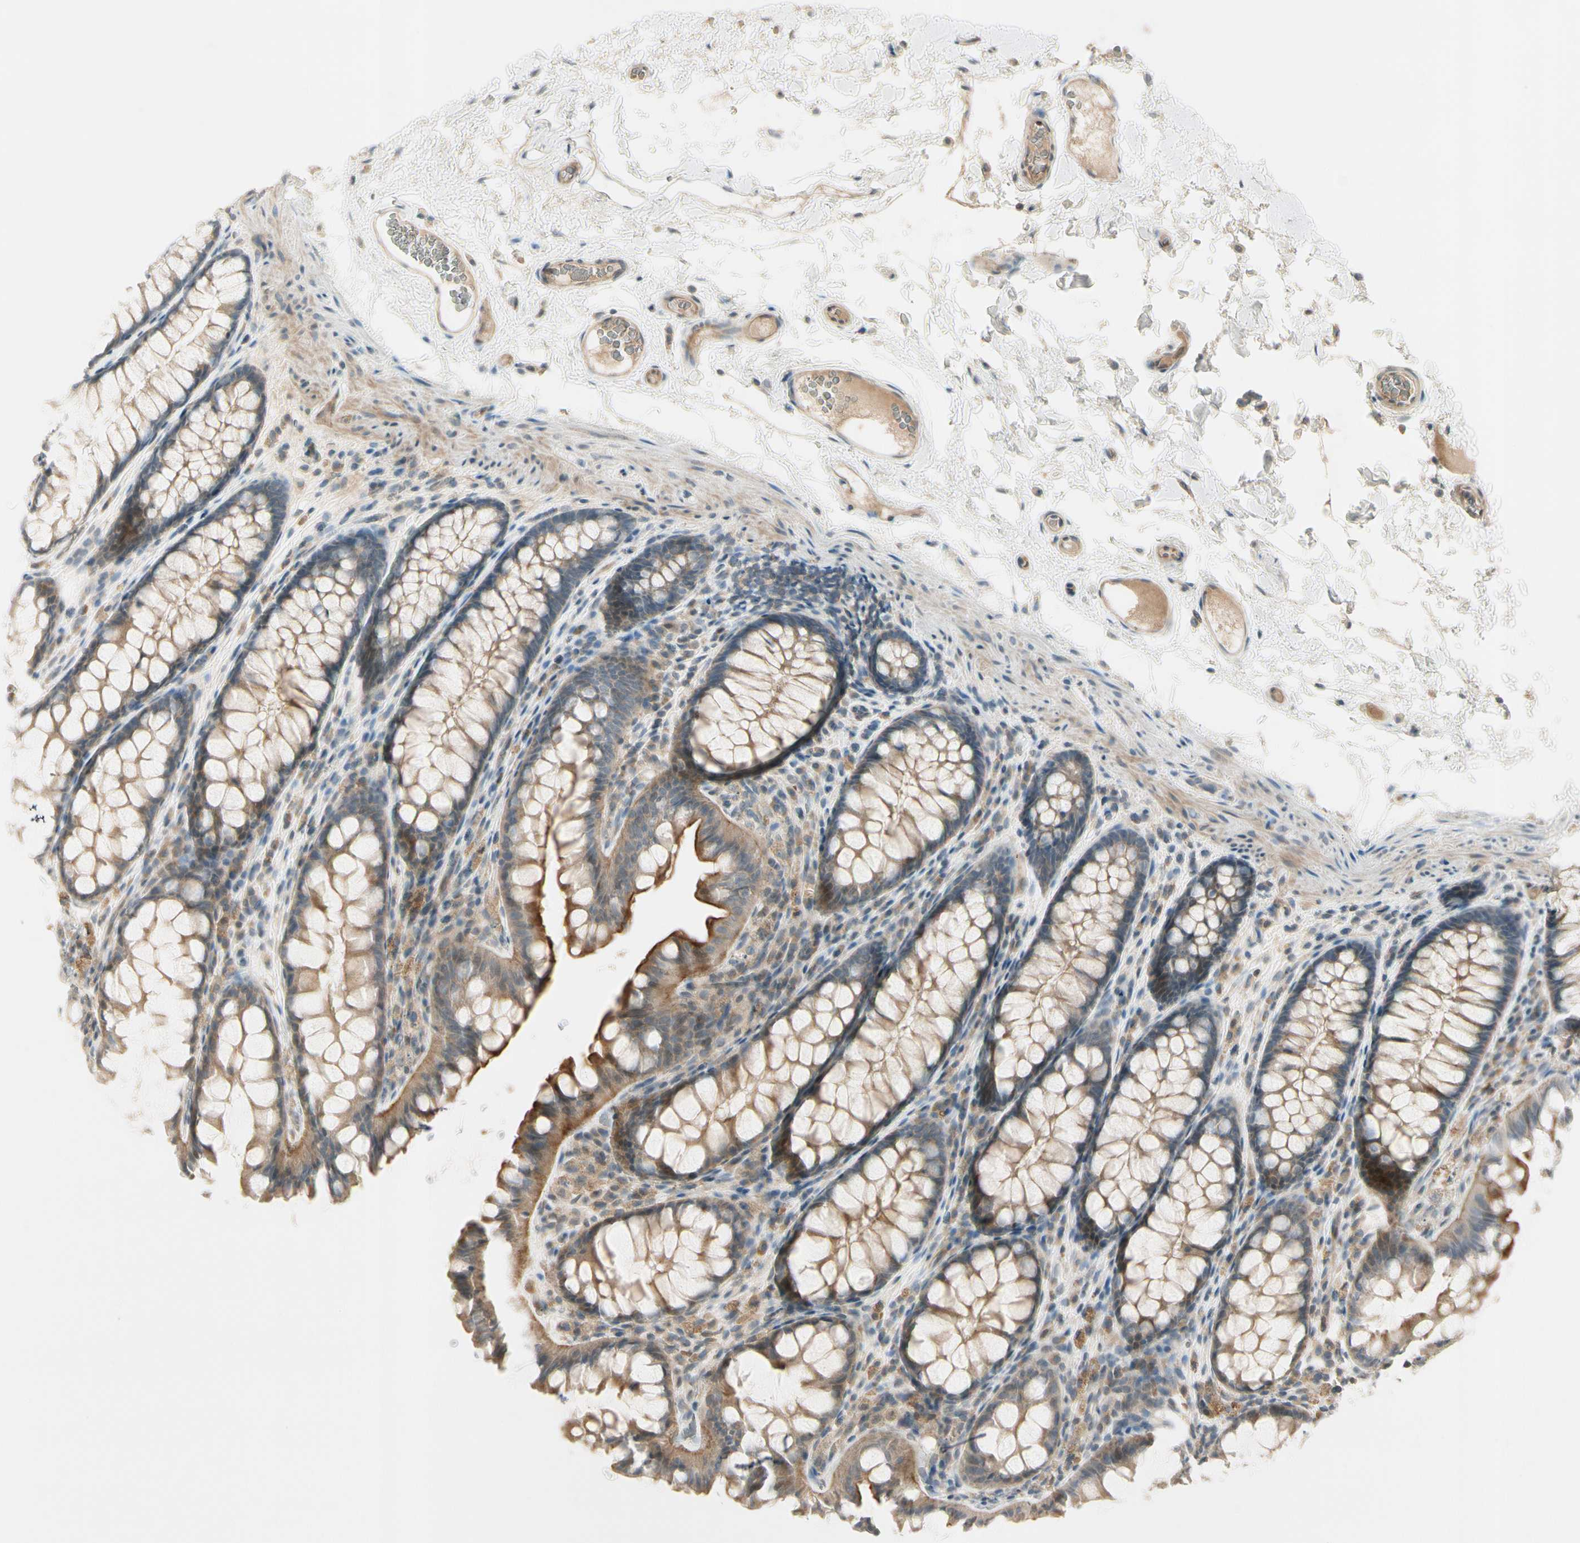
{"staining": {"intensity": "moderate", "quantity": ">75%", "location": "cytoplasmic/membranous"}, "tissue": "colon", "cell_type": "Endothelial cells", "image_type": "normal", "snomed": [{"axis": "morphology", "description": "Normal tissue, NOS"}, {"axis": "topography", "description": "Colon"}], "caption": "Approximately >75% of endothelial cells in normal human colon show moderate cytoplasmic/membranous protein staining as visualized by brown immunohistochemical staining.", "gene": "PPP3CB", "patient": {"sex": "female", "age": 55}}